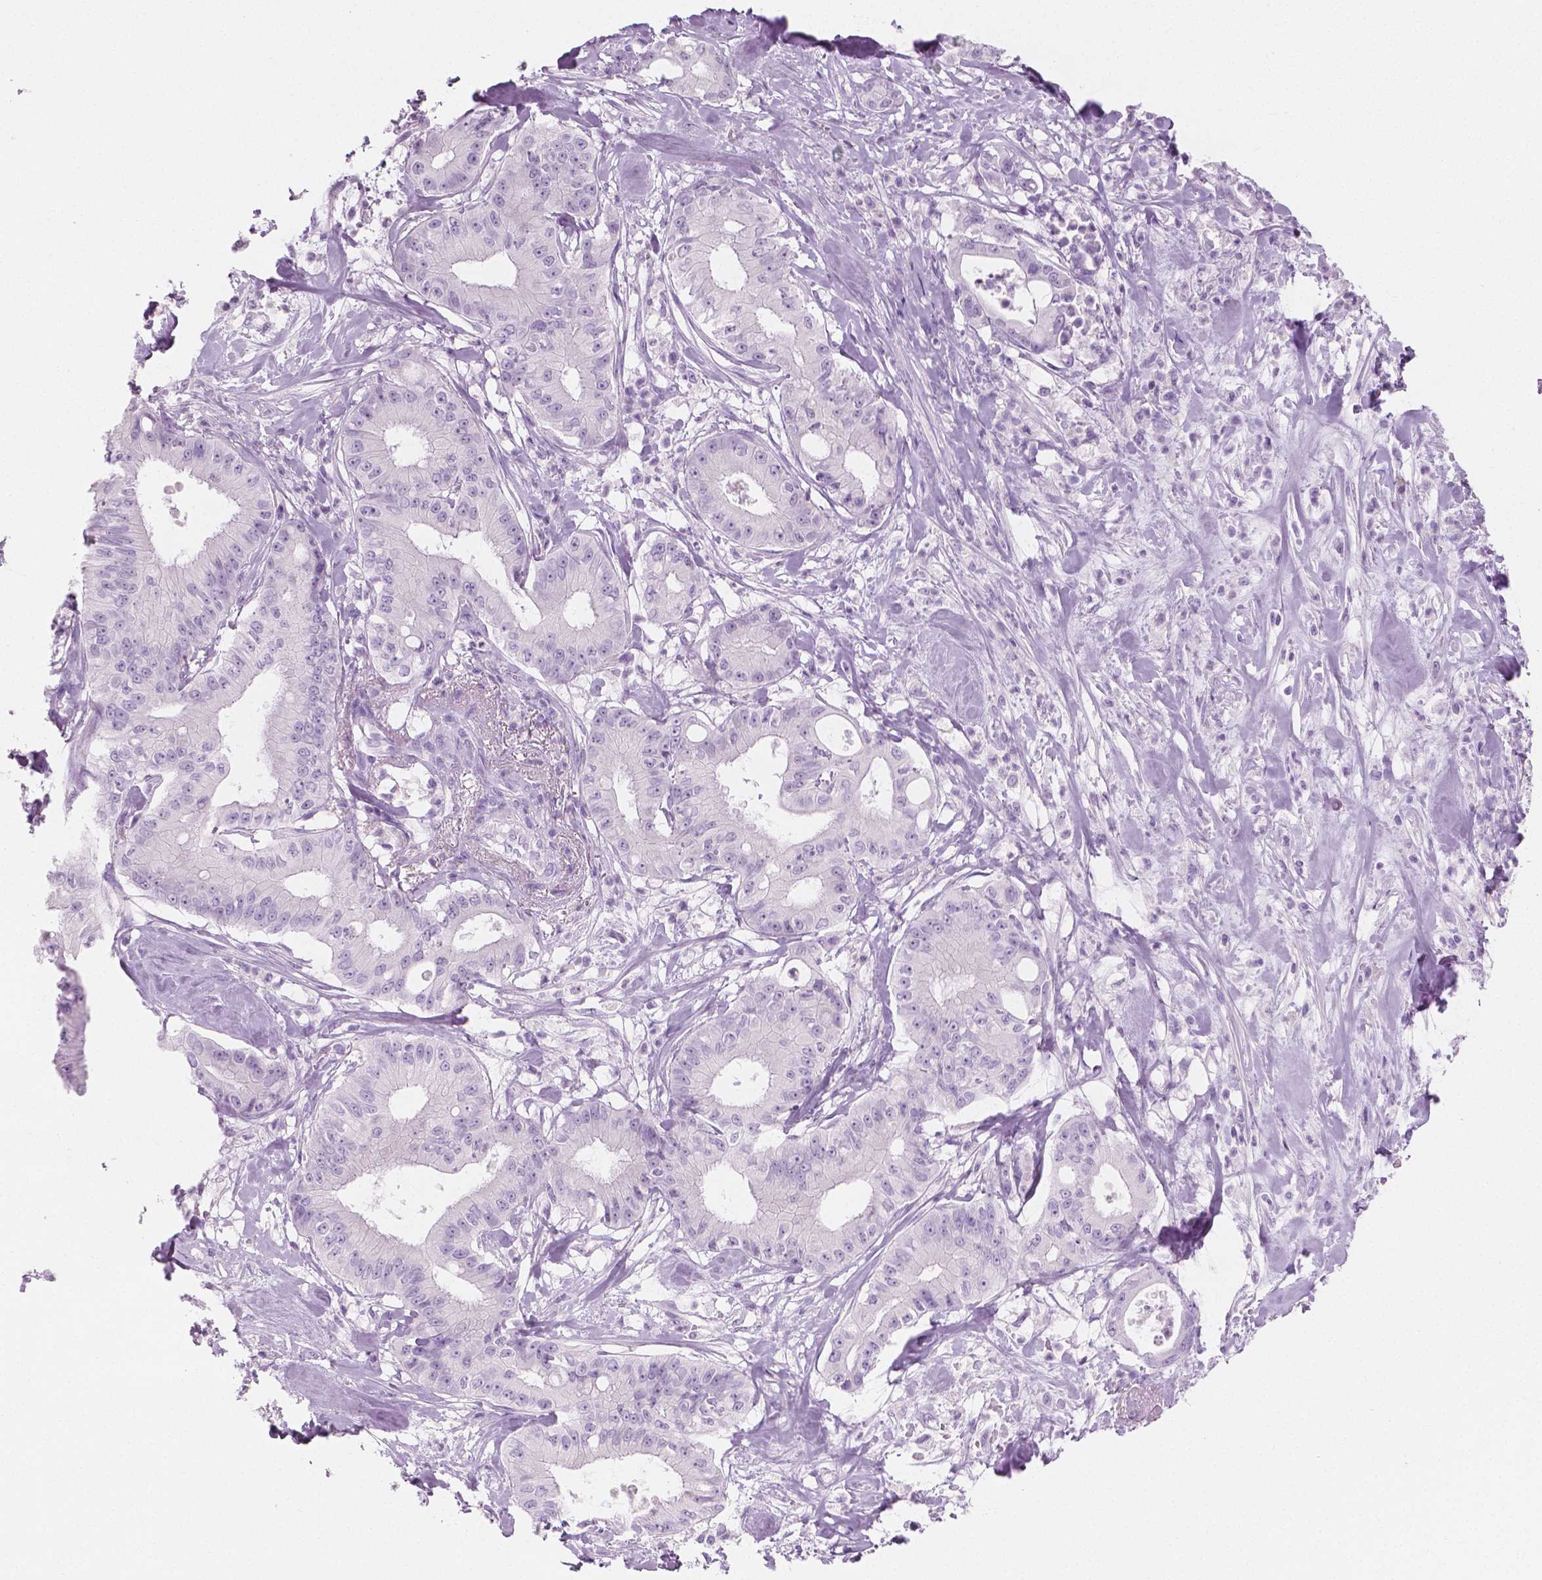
{"staining": {"intensity": "negative", "quantity": "none", "location": "none"}, "tissue": "pancreatic cancer", "cell_type": "Tumor cells", "image_type": "cancer", "snomed": [{"axis": "morphology", "description": "Adenocarcinoma, NOS"}, {"axis": "topography", "description": "Pancreas"}], "caption": "Immunohistochemistry histopathology image of pancreatic cancer (adenocarcinoma) stained for a protein (brown), which exhibits no positivity in tumor cells.", "gene": "PLIN4", "patient": {"sex": "male", "age": 71}}